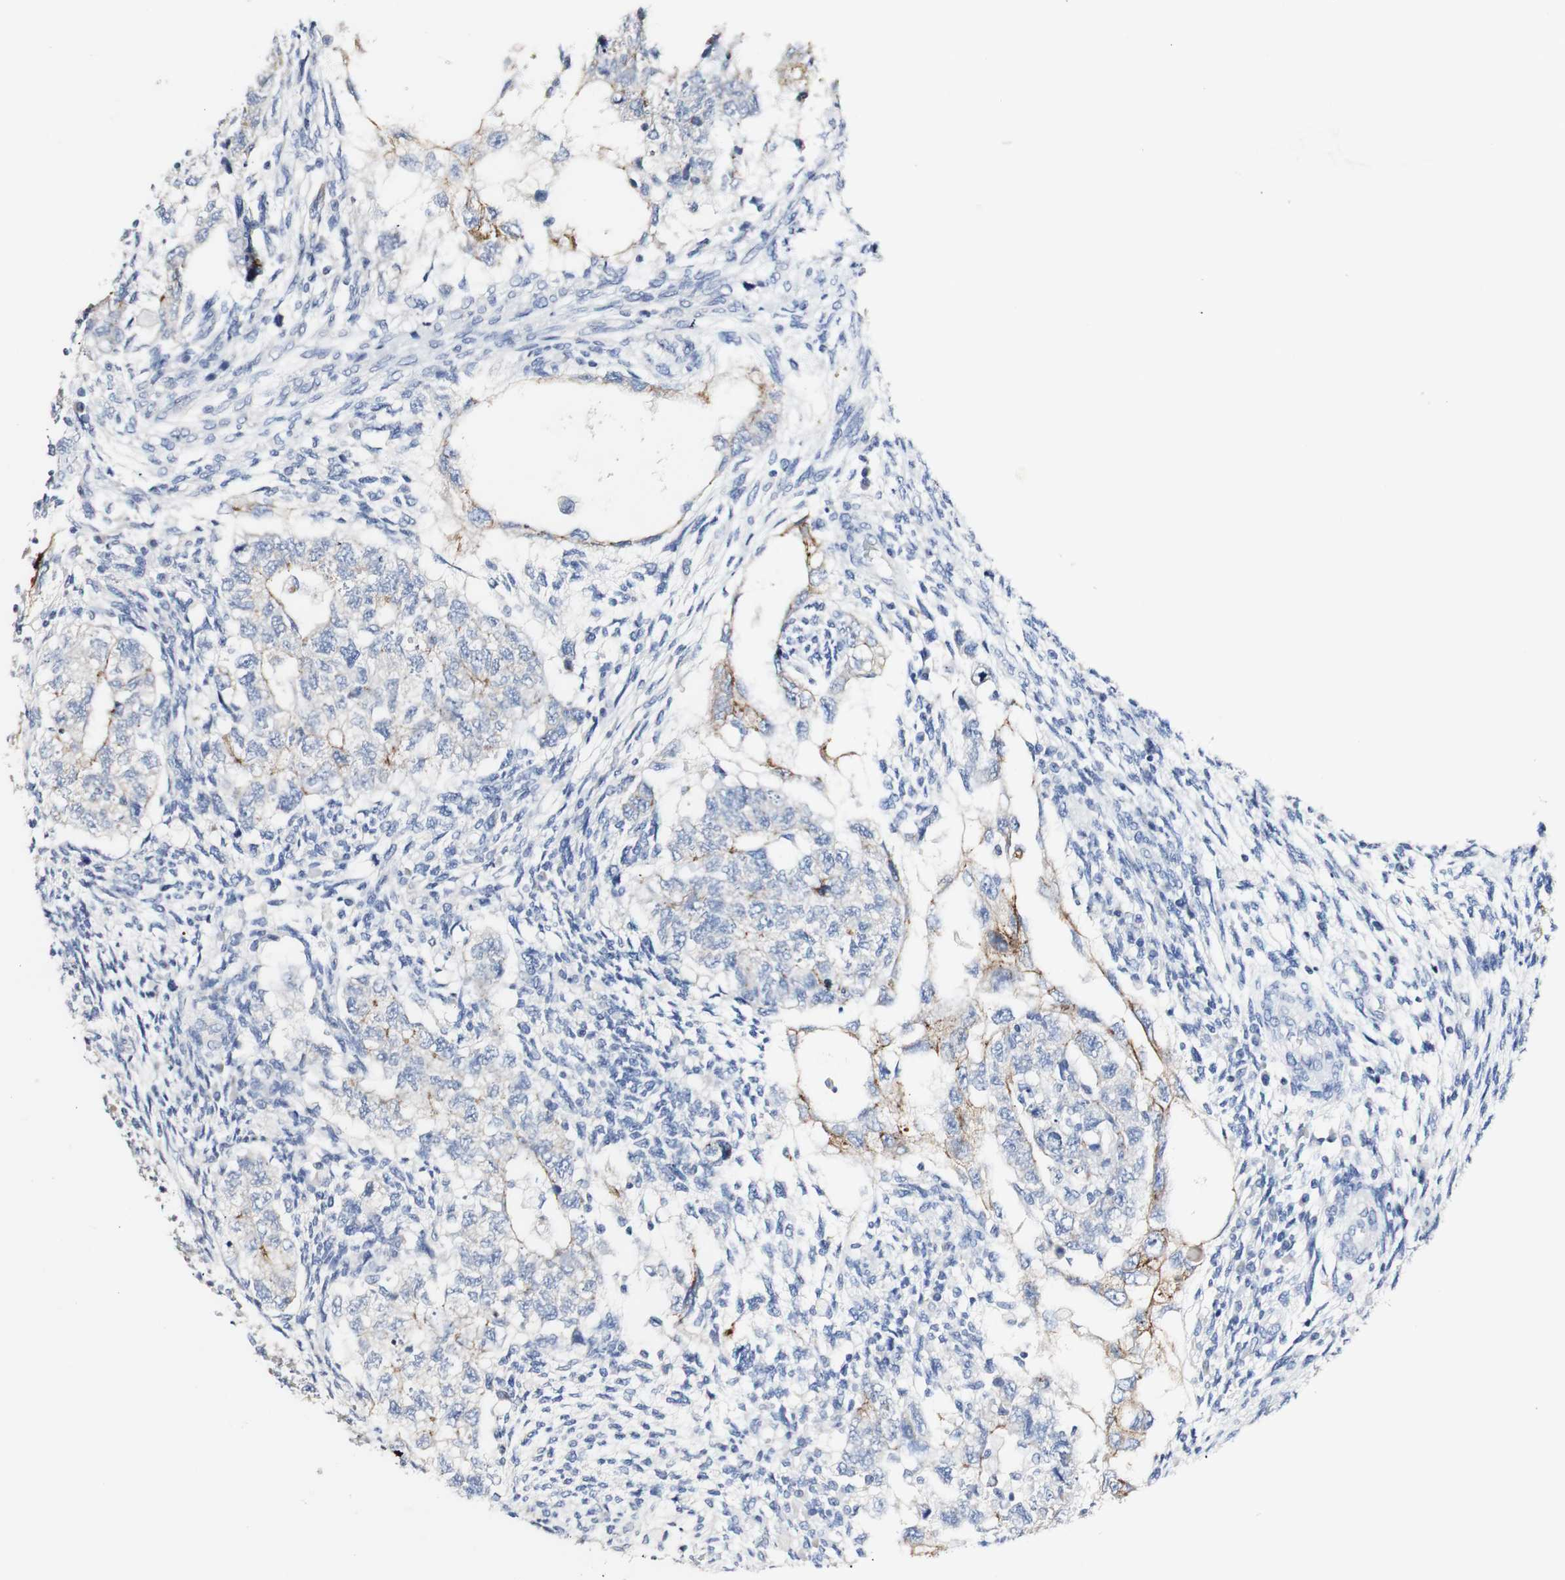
{"staining": {"intensity": "moderate", "quantity": "25%-75%", "location": "cytoplasmic/membranous"}, "tissue": "testis cancer", "cell_type": "Tumor cells", "image_type": "cancer", "snomed": [{"axis": "morphology", "description": "Normal tissue, NOS"}, {"axis": "morphology", "description": "Carcinoma, Embryonal, NOS"}, {"axis": "topography", "description": "Testis"}], "caption": "Human embryonal carcinoma (testis) stained with a brown dye reveals moderate cytoplasmic/membranous positive expression in approximately 25%-75% of tumor cells.", "gene": "DSC2", "patient": {"sex": "male", "age": 36}}